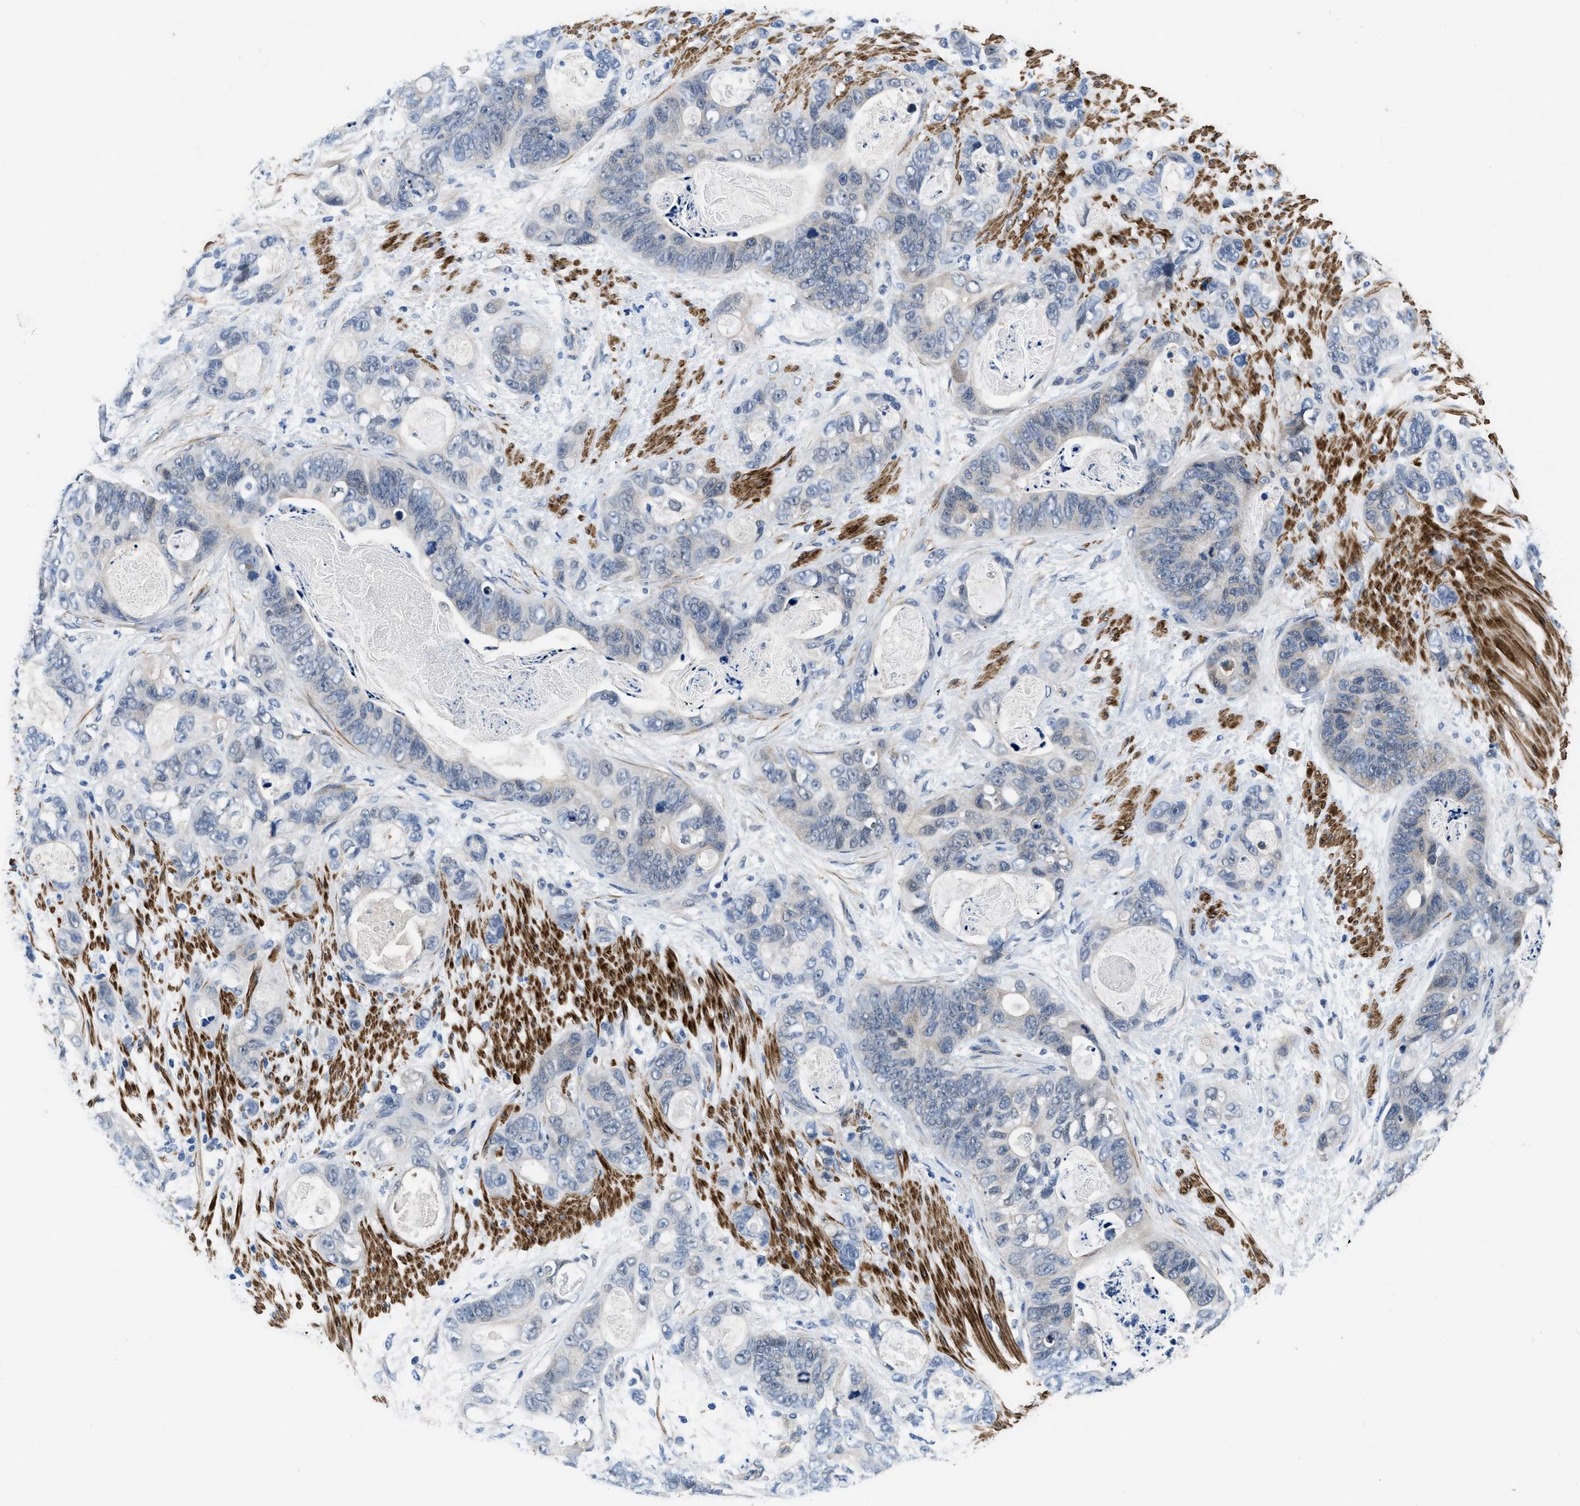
{"staining": {"intensity": "negative", "quantity": "none", "location": "none"}, "tissue": "stomach cancer", "cell_type": "Tumor cells", "image_type": "cancer", "snomed": [{"axis": "morphology", "description": "Normal tissue, NOS"}, {"axis": "morphology", "description": "Adenocarcinoma, NOS"}, {"axis": "topography", "description": "Stomach"}], "caption": "Stomach cancer (adenocarcinoma) was stained to show a protein in brown. There is no significant expression in tumor cells. The staining is performed using DAB brown chromogen with nuclei counter-stained in using hematoxylin.", "gene": "LANCL2", "patient": {"sex": "female", "age": 89}}